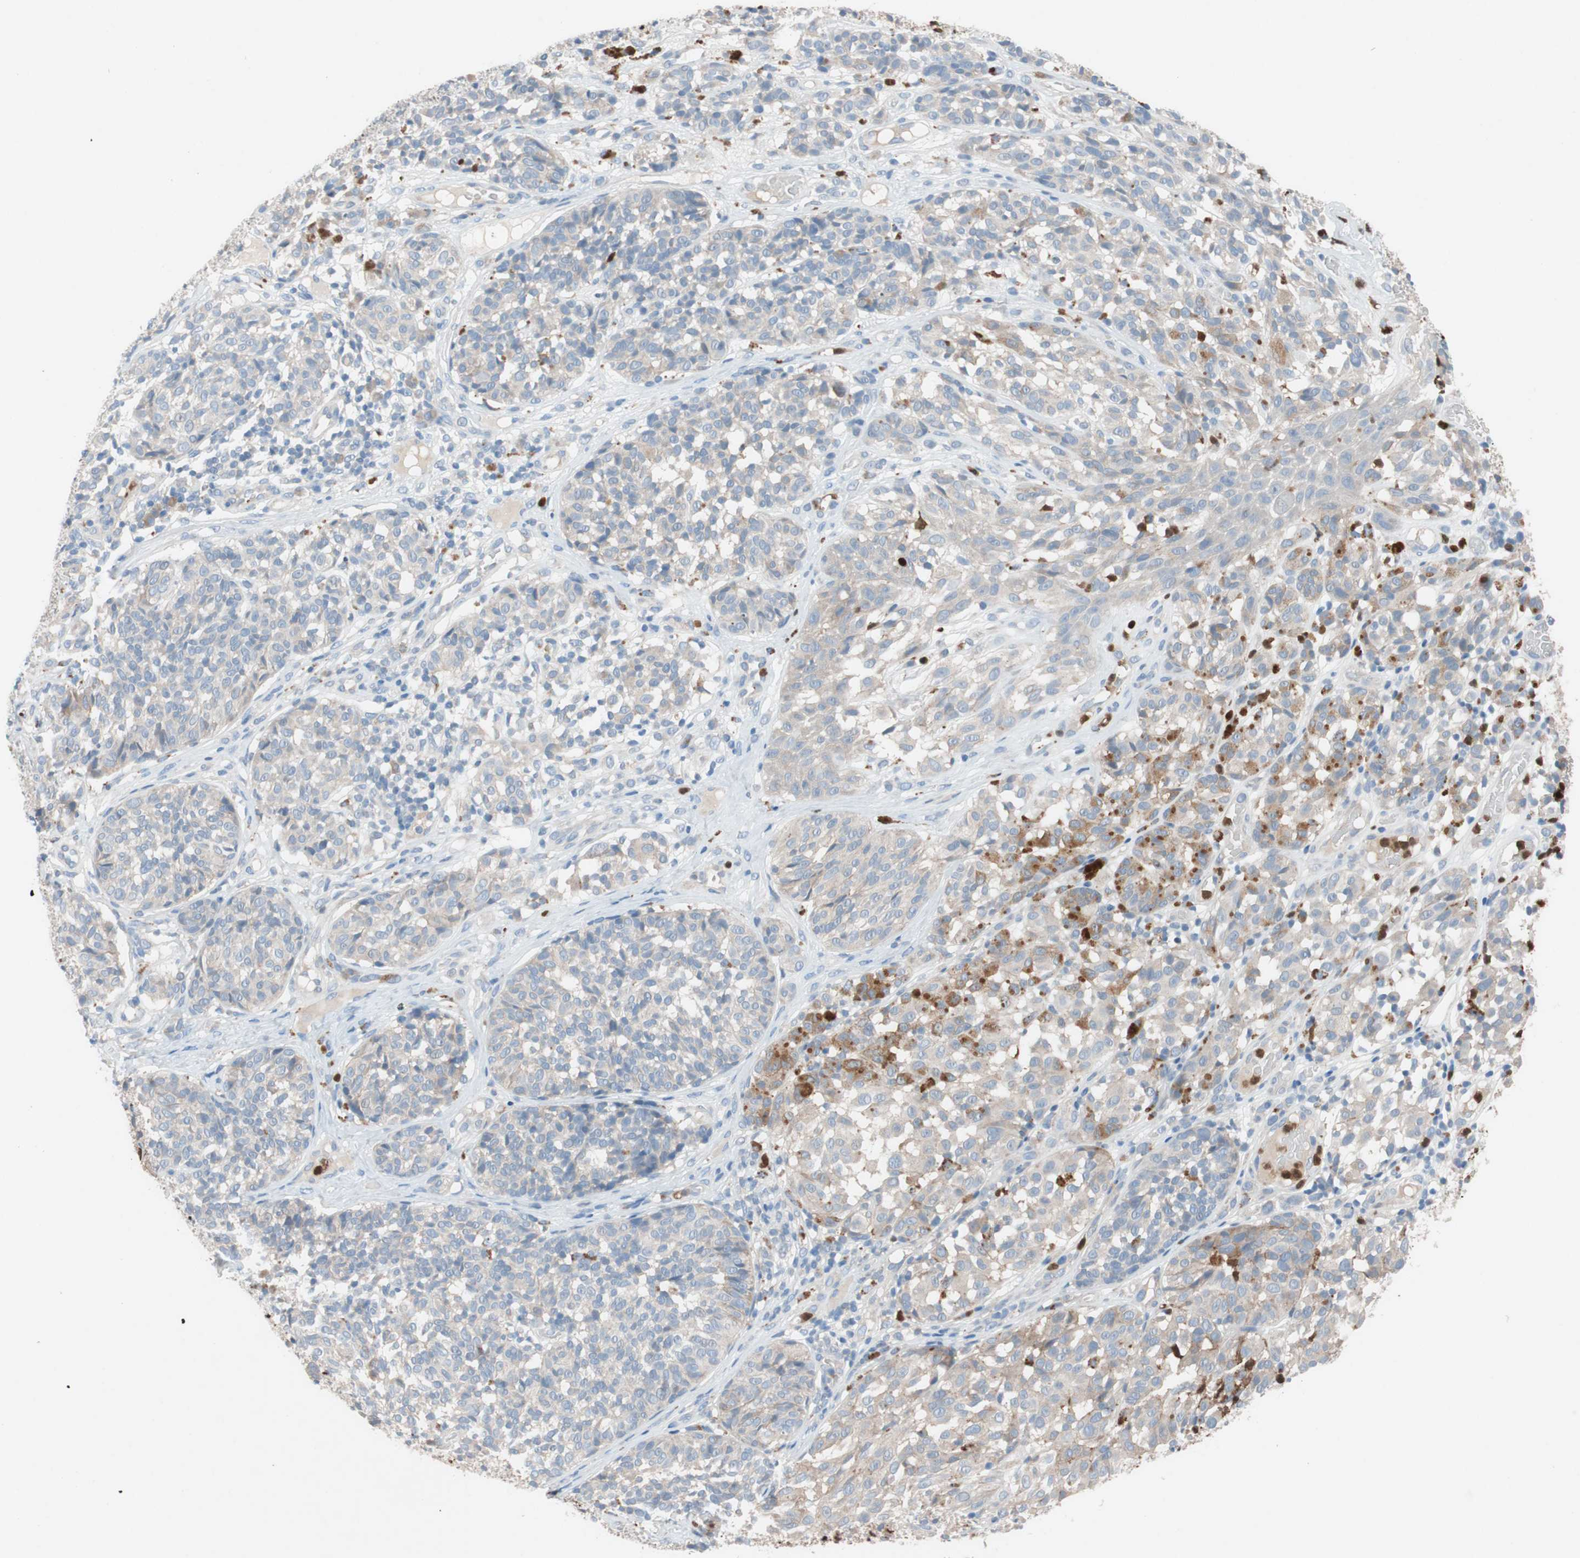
{"staining": {"intensity": "weak", "quantity": "25%-75%", "location": "cytoplasmic/membranous"}, "tissue": "melanoma", "cell_type": "Tumor cells", "image_type": "cancer", "snomed": [{"axis": "morphology", "description": "Malignant melanoma, NOS"}, {"axis": "topography", "description": "Skin"}], "caption": "A brown stain labels weak cytoplasmic/membranous positivity of a protein in human malignant melanoma tumor cells.", "gene": "CLEC4D", "patient": {"sex": "female", "age": 46}}